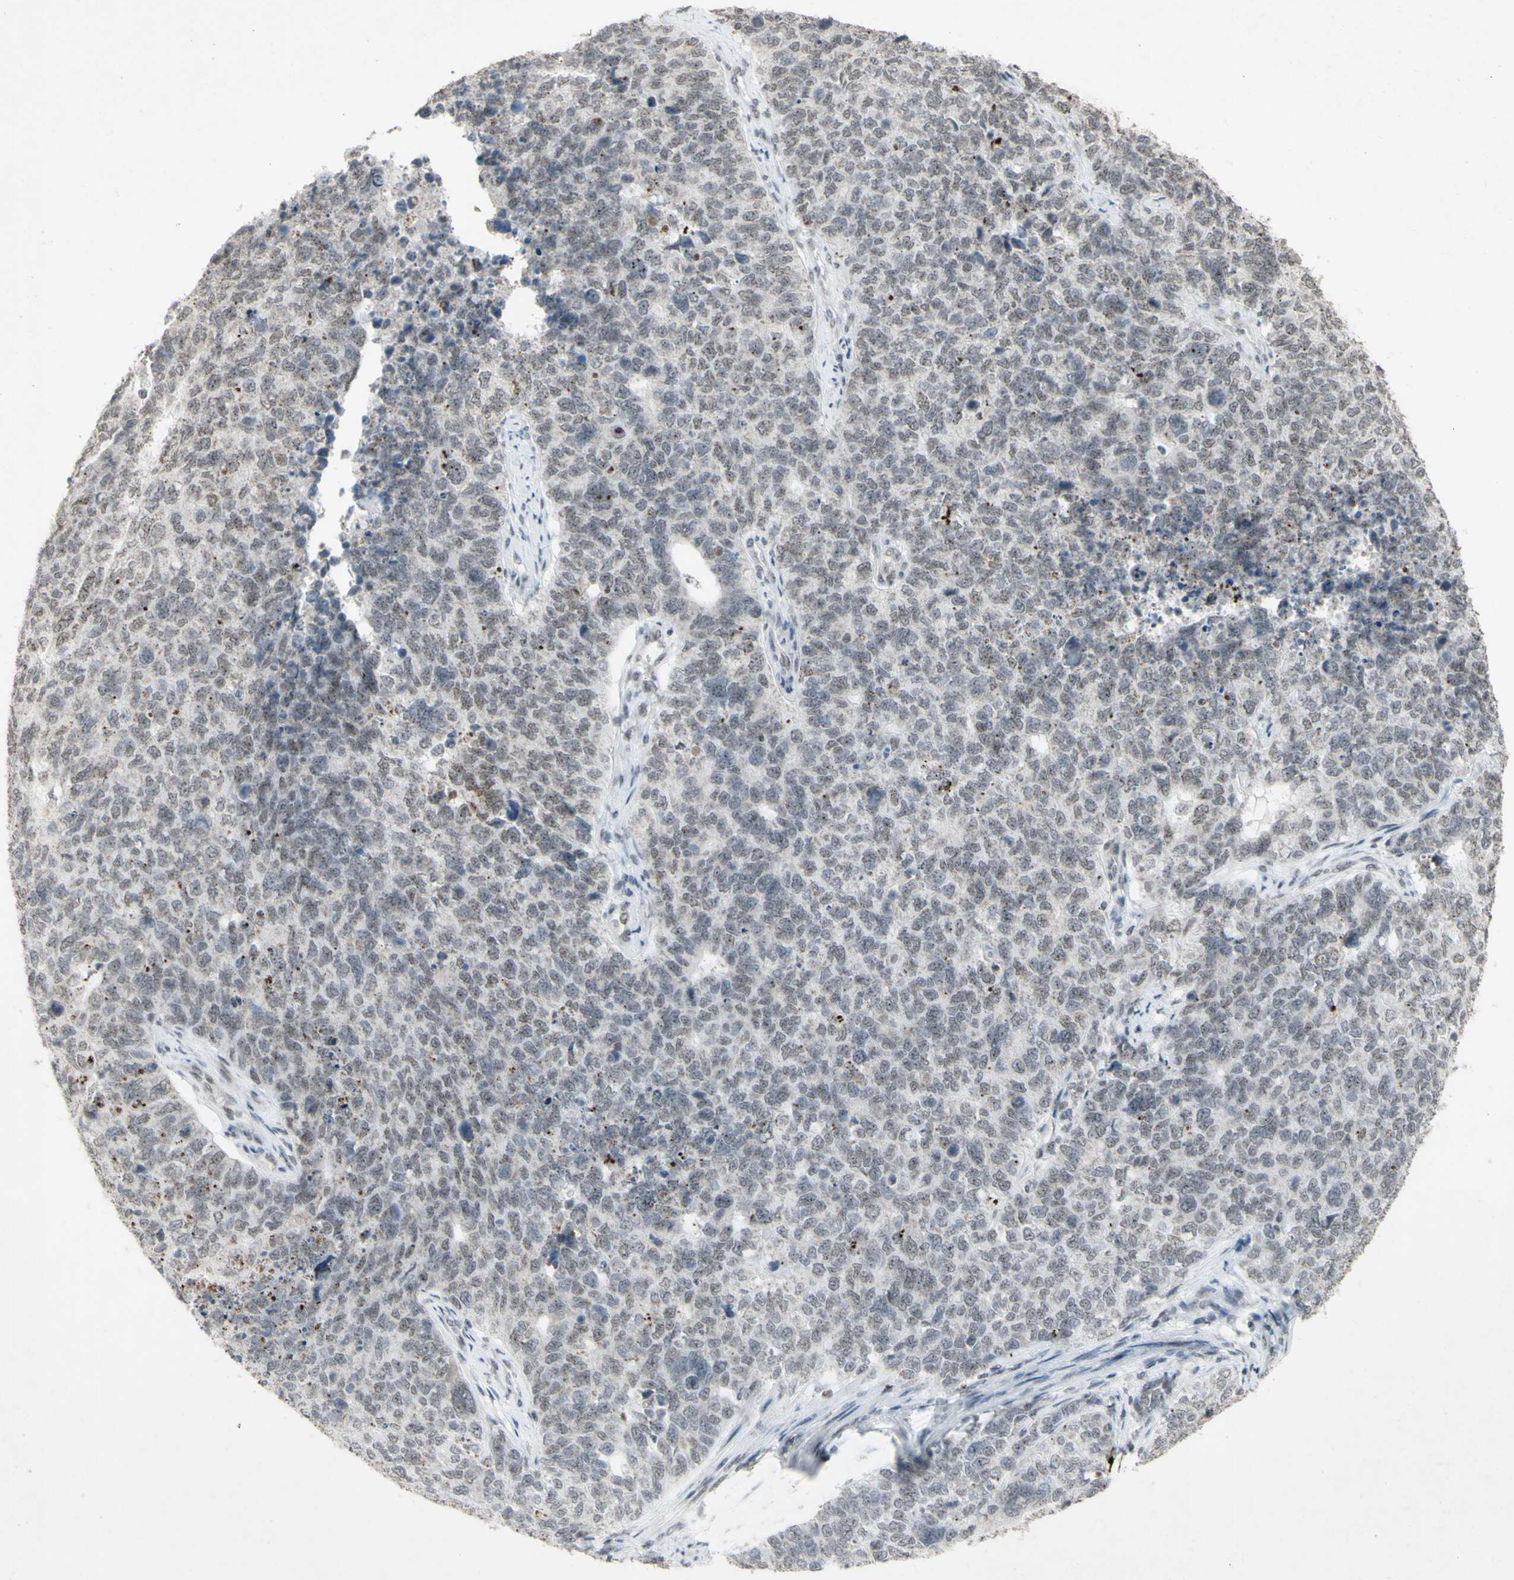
{"staining": {"intensity": "weak", "quantity": "25%-75%", "location": "nuclear"}, "tissue": "cervical cancer", "cell_type": "Tumor cells", "image_type": "cancer", "snomed": [{"axis": "morphology", "description": "Squamous cell carcinoma, NOS"}, {"axis": "topography", "description": "Cervix"}], "caption": "Protein positivity by immunohistochemistry exhibits weak nuclear expression in approximately 25%-75% of tumor cells in cervical cancer (squamous cell carcinoma). (Stains: DAB (3,3'-diaminobenzidine) in brown, nuclei in blue, Microscopy: brightfield microscopy at high magnification).", "gene": "CENPB", "patient": {"sex": "female", "age": 63}}